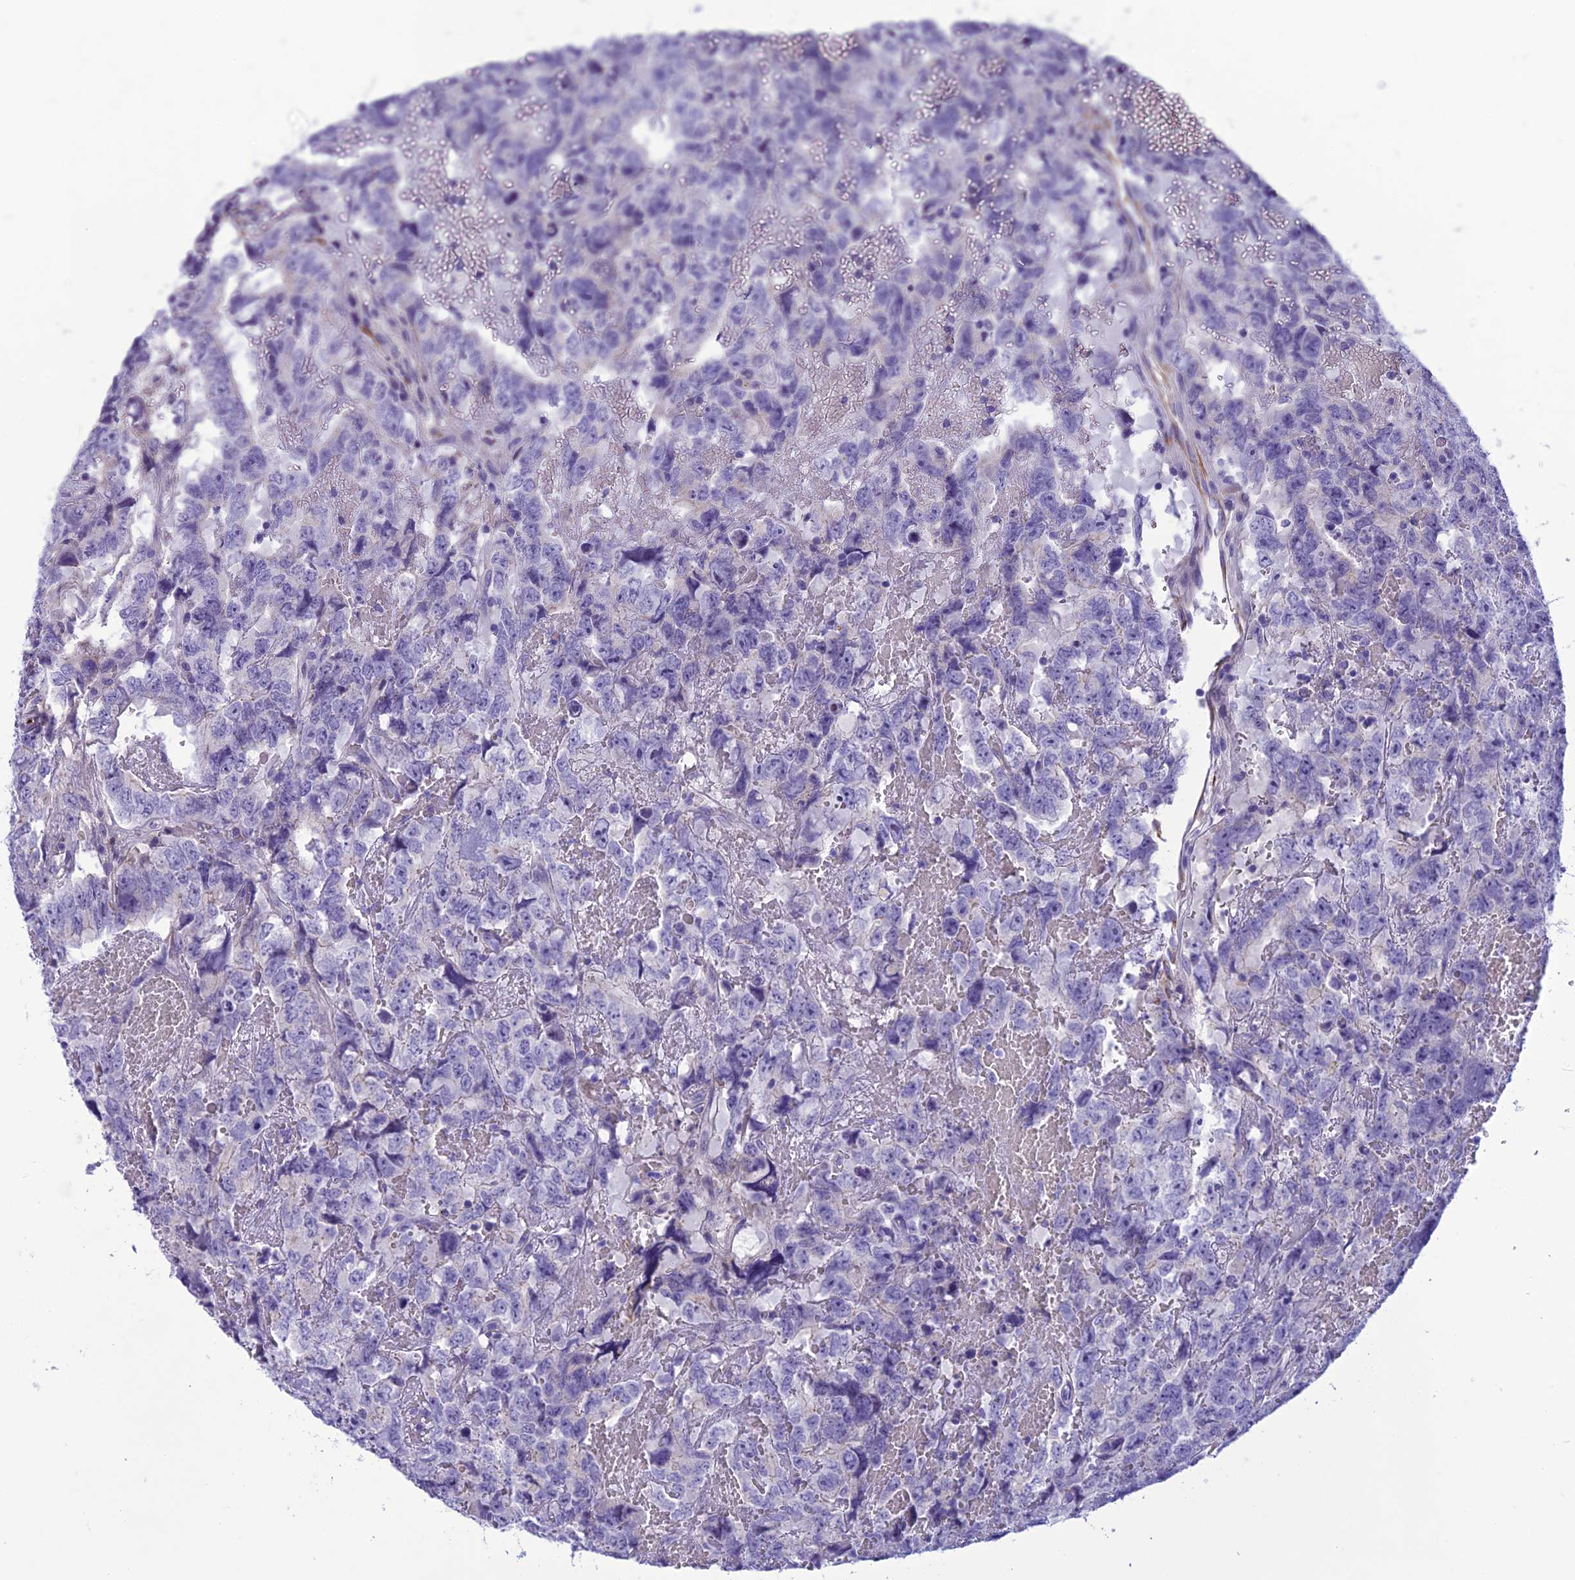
{"staining": {"intensity": "negative", "quantity": "none", "location": "none"}, "tissue": "testis cancer", "cell_type": "Tumor cells", "image_type": "cancer", "snomed": [{"axis": "morphology", "description": "Carcinoma, Embryonal, NOS"}, {"axis": "topography", "description": "Testis"}], "caption": "Tumor cells are negative for brown protein staining in testis cancer.", "gene": "BBS2", "patient": {"sex": "male", "age": 45}}